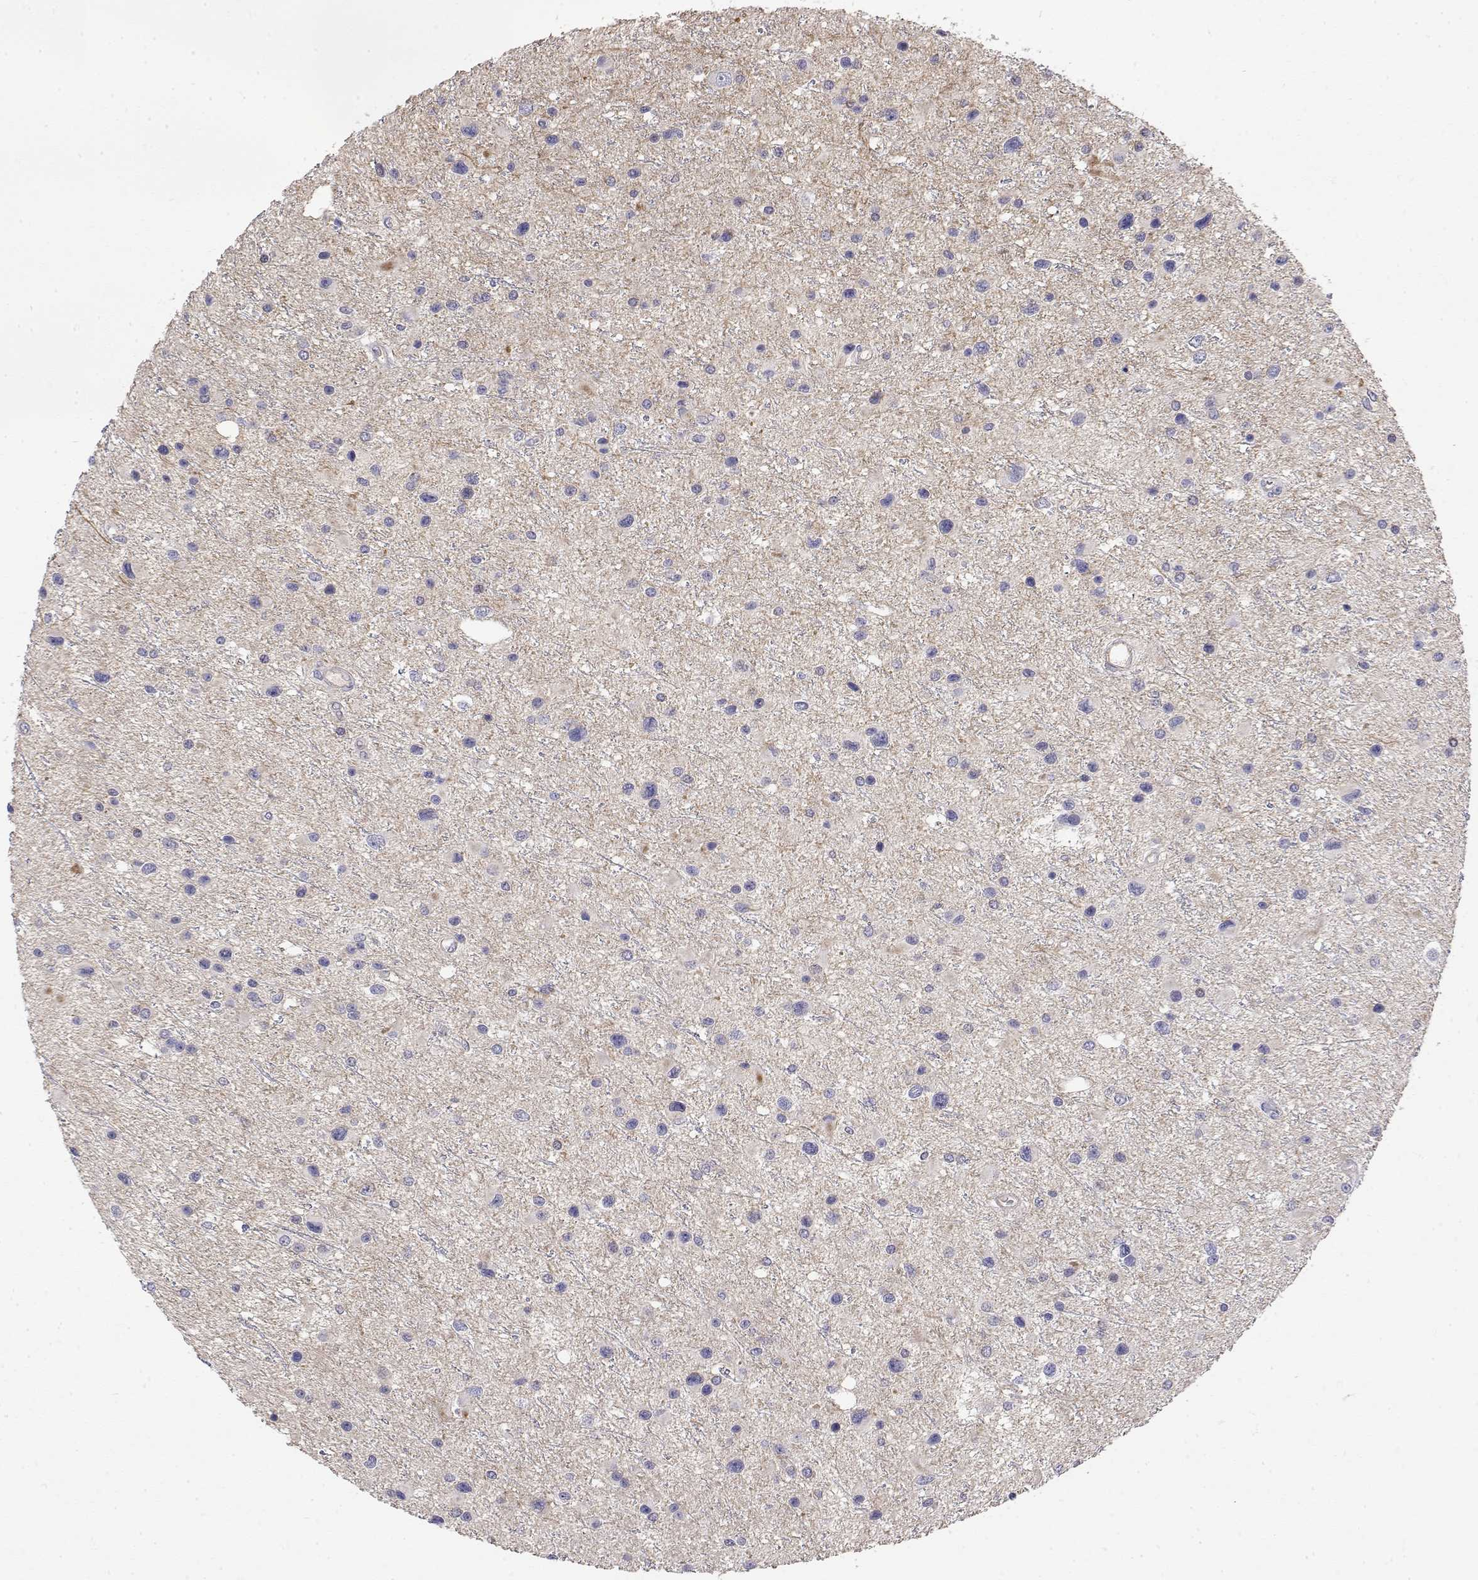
{"staining": {"intensity": "negative", "quantity": "none", "location": "none"}, "tissue": "glioma", "cell_type": "Tumor cells", "image_type": "cancer", "snomed": [{"axis": "morphology", "description": "Glioma, malignant, Low grade"}, {"axis": "topography", "description": "Brain"}], "caption": "IHC micrograph of neoplastic tissue: malignant glioma (low-grade) stained with DAB reveals no significant protein staining in tumor cells.", "gene": "GGACT", "patient": {"sex": "female", "age": 32}}